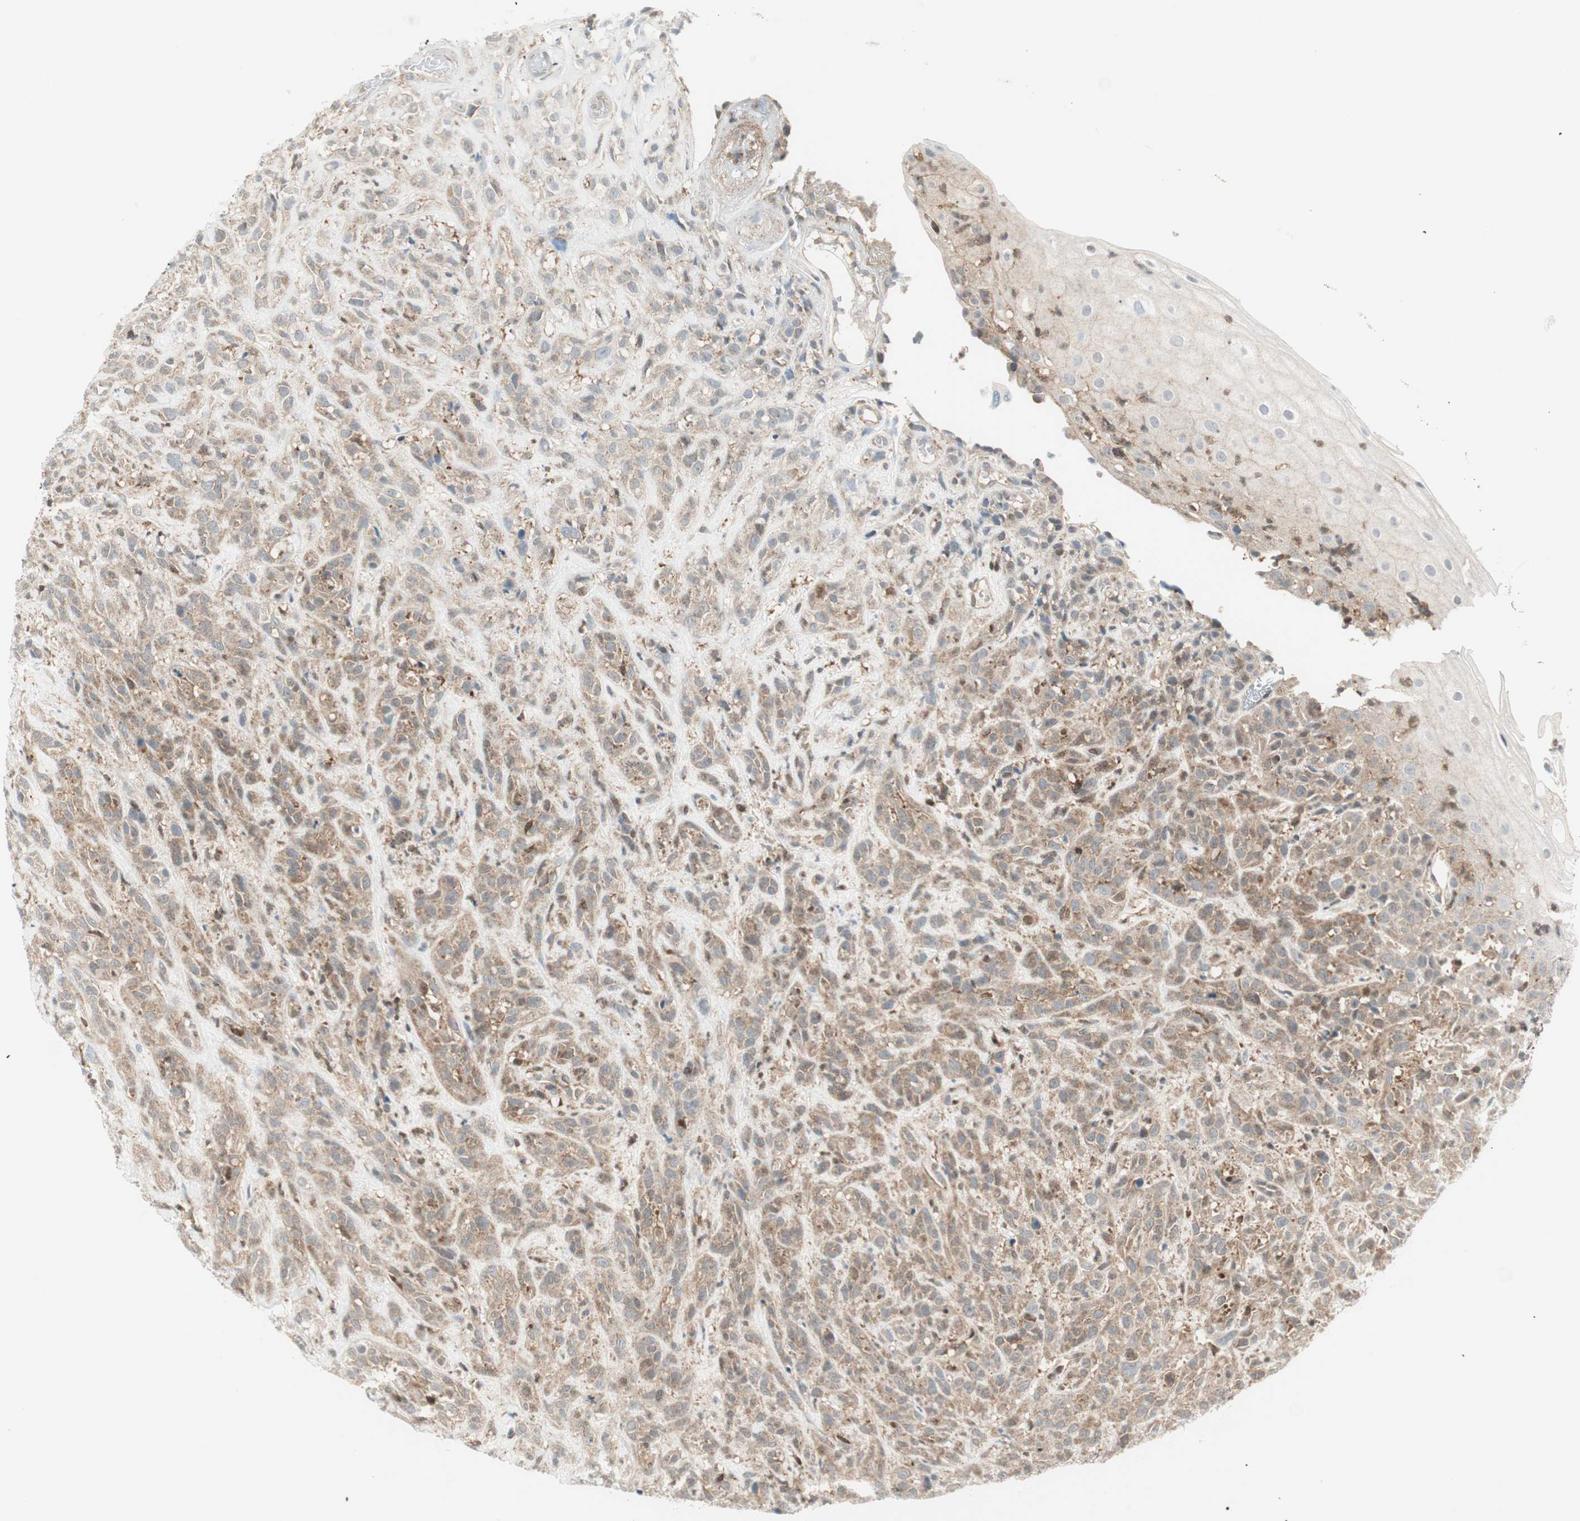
{"staining": {"intensity": "weak", "quantity": ">75%", "location": "cytoplasmic/membranous"}, "tissue": "head and neck cancer", "cell_type": "Tumor cells", "image_type": "cancer", "snomed": [{"axis": "morphology", "description": "Normal tissue, NOS"}, {"axis": "morphology", "description": "Squamous cell carcinoma, NOS"}, {"axis": "topography", "description": "Cartilage tissue"}, {"axis": "topography", "description": "Head-Neck"}], "caption": "Weak cytoplasmic/membranous staining is present in approximately >75% of tumor cells in head and neck cancer (squamous cell carcinoma). (Brightfield microscopy of DAB IHC at high magnification).", "gene": "PPP1CA", "patient": {"sex": "male", "age": 62}}